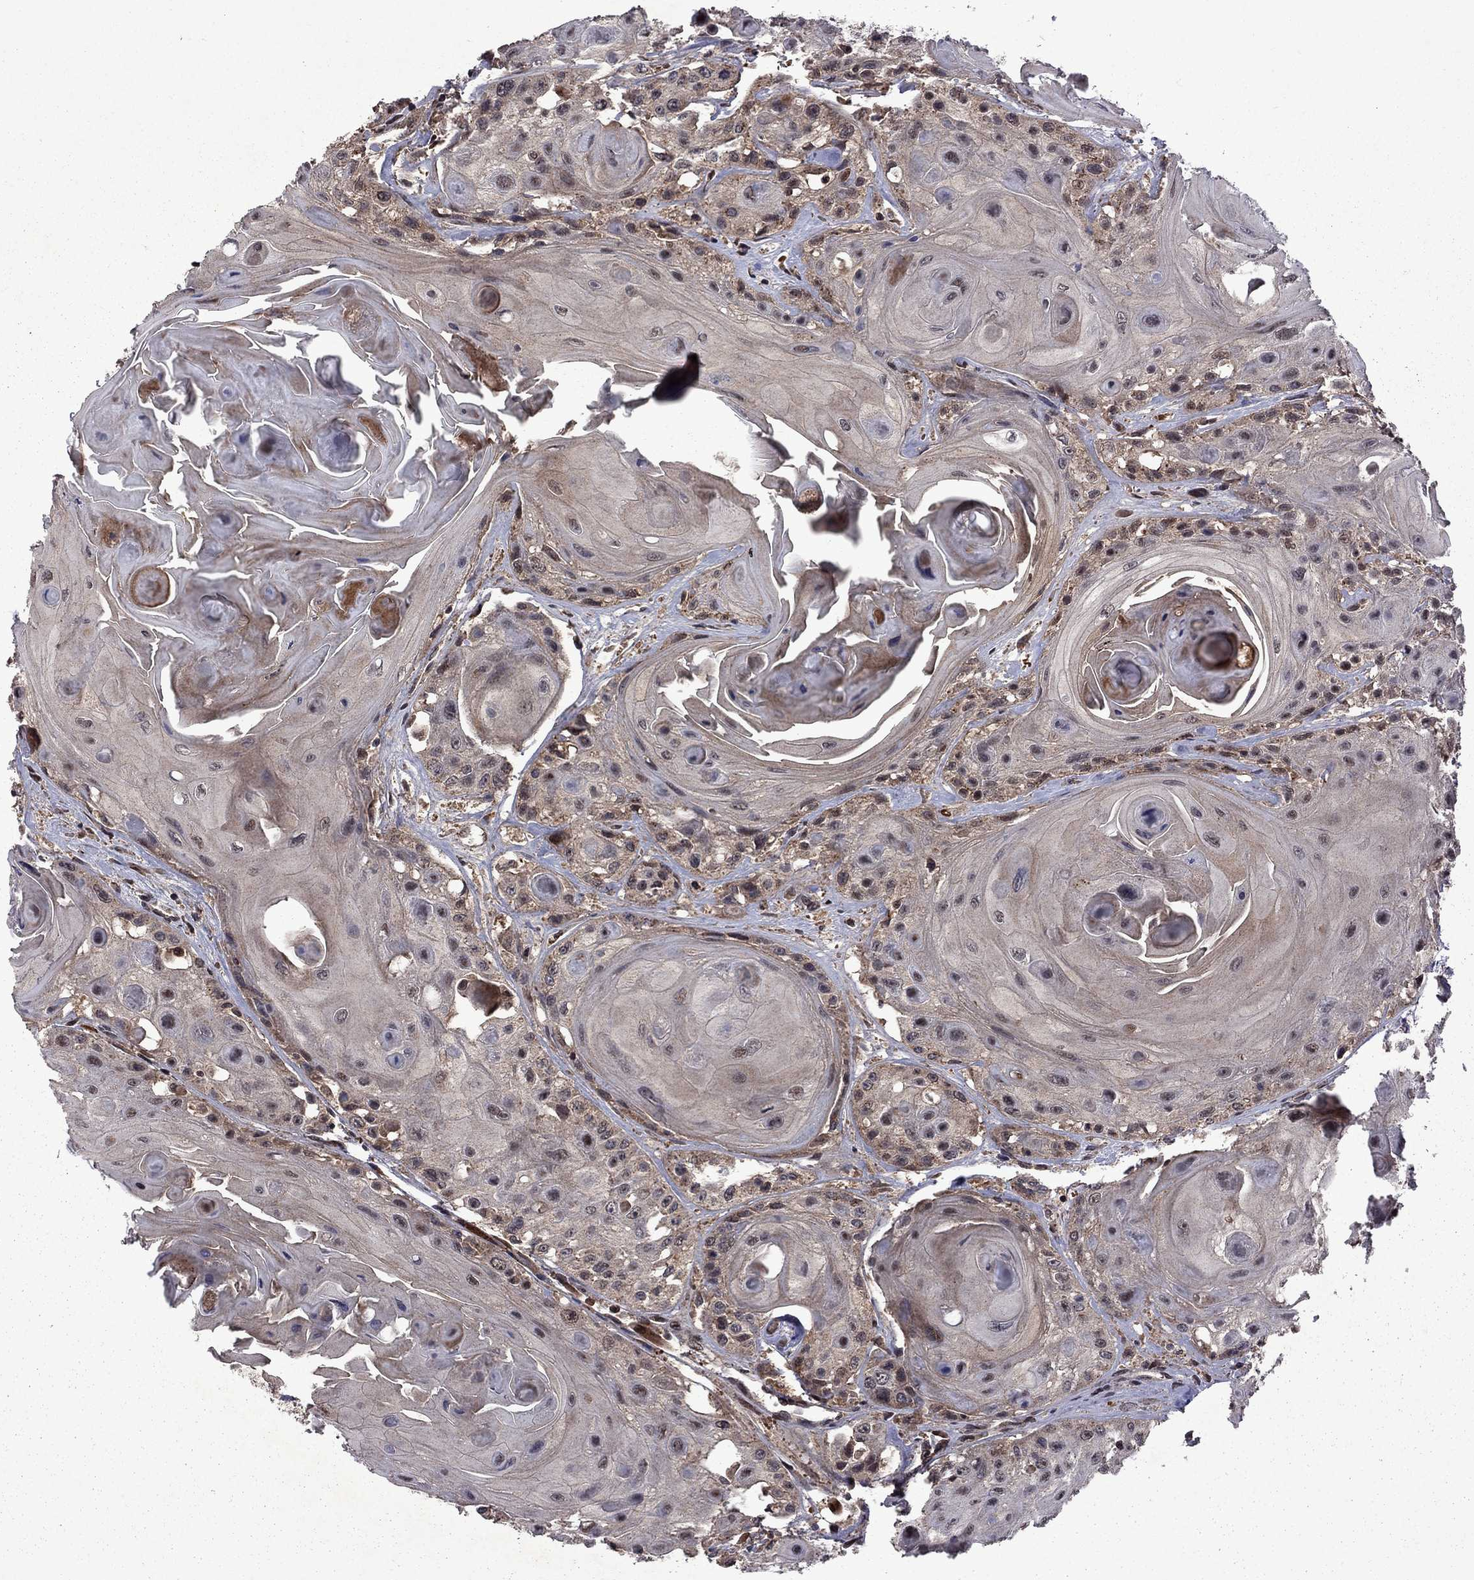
{"staining": {"intensity": "weak", "quantity": "<25%", "location": "cytoplasmic/membranous"}, "tissue": "head and neck cancer", "cell_type": "Tumor cells", "image_type": "cancer", "snomed": [{"axis": "morphology", "description": "Squamous cell carcinoma, NOS"}, {"axis": "topography", "description": "Head-Neck"}], "caption": "High magnification brightfield microscopy of head and neck squamous cell carcinoma stained with DAB (3,3'-diaminobenzidine) (brown) and counterstained with hematoxylin (blue): tumor cells show no significant expression. (Immunohistochemistry (ihc), brightfield microscopy, high magnification).", "gene": "IPP", "patient": {"sex": "female", "age": 59}}